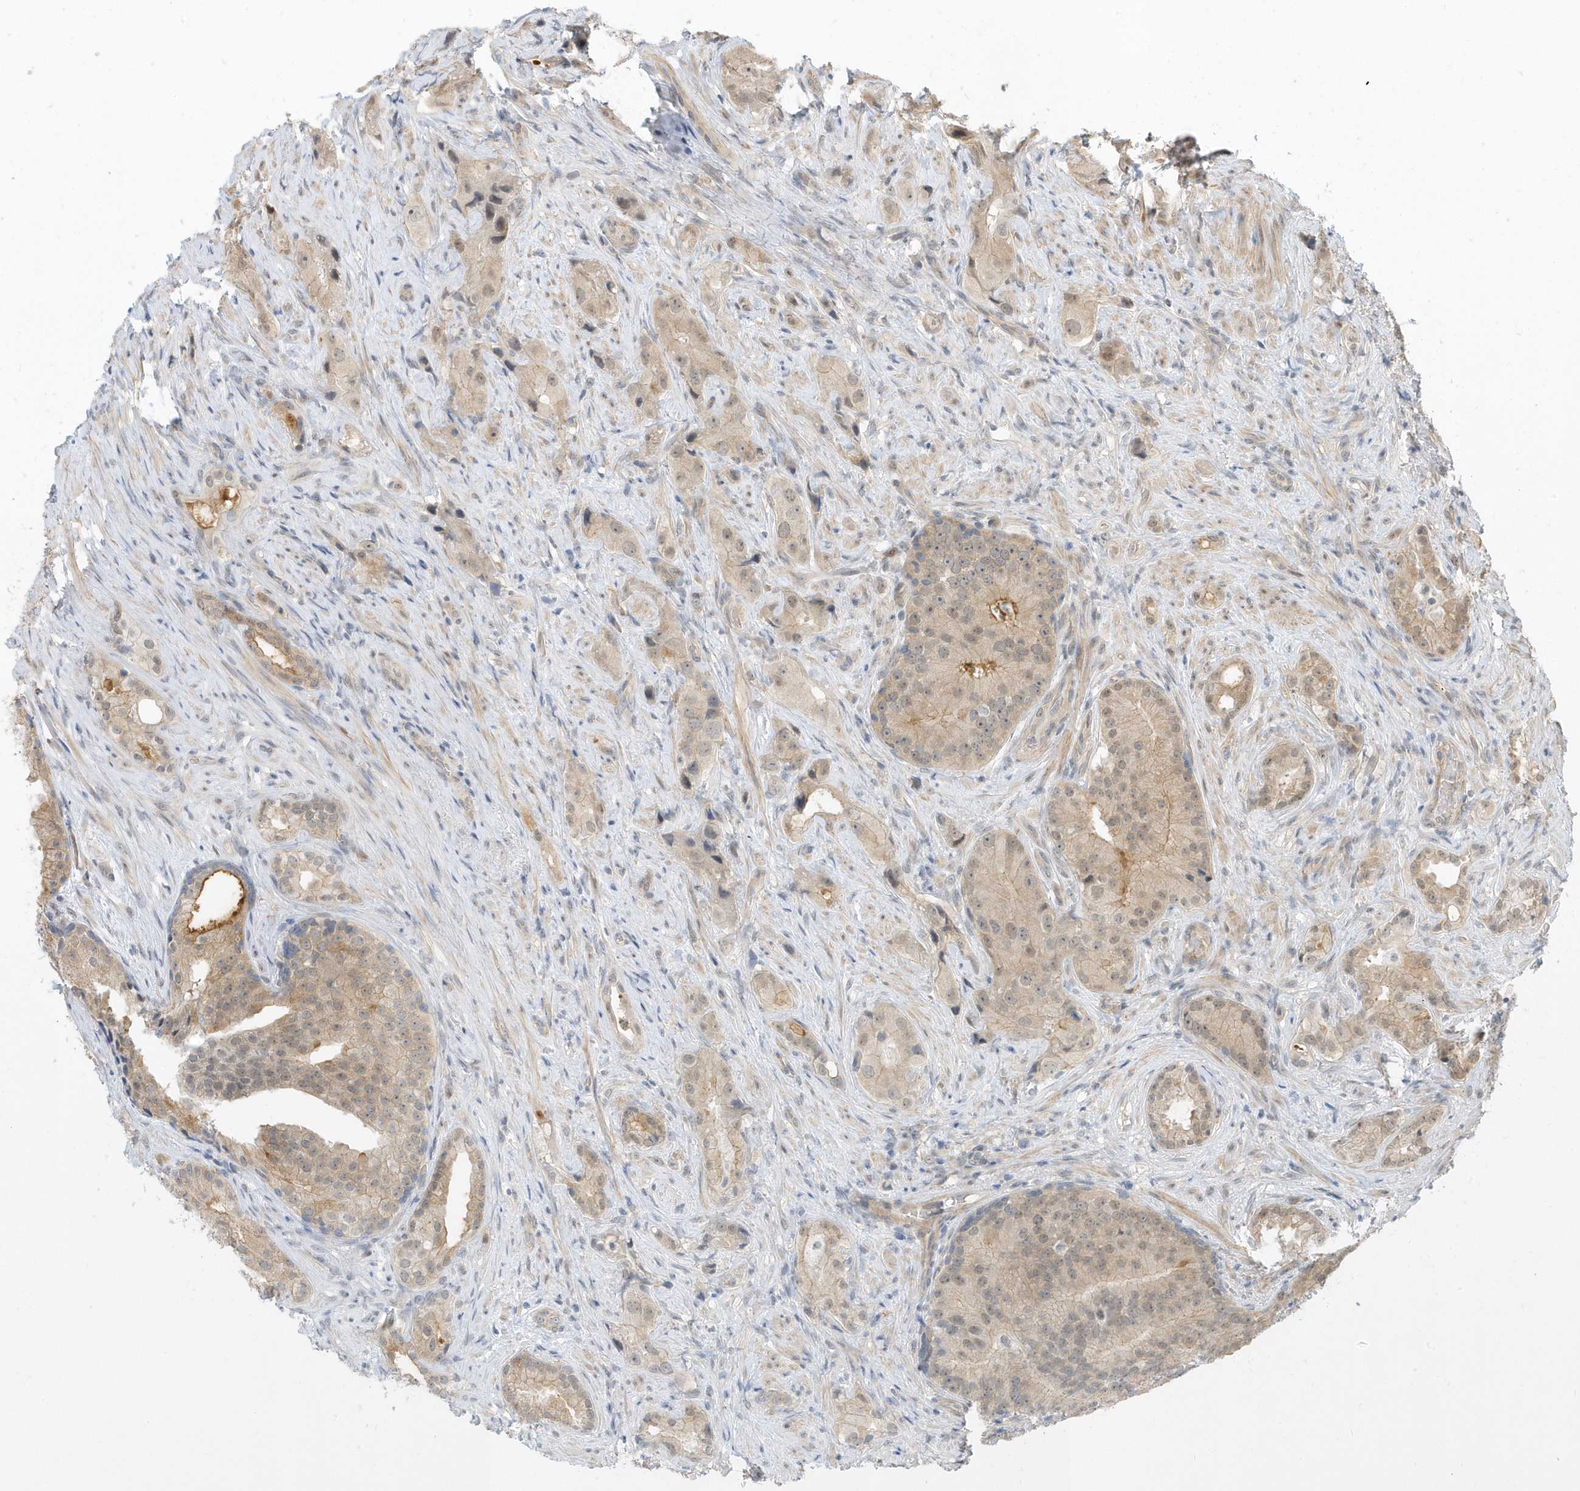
{"staining": {"intensity": "weak", "quantity": ">75%", "location": "cytoplasmic/membranous,nuclear"}, "tissue": "prostate cancer", "cell_type": "Tumor cells", "image_type": "cancer", "snomed": [{"axis": "morphology", "description": "Adenocarcinoma, Low grade"}, {"axis": "topography", "description": "Prostate"}], "caption": "High-magnification brightfield microscopy of prostate cancer stained with DAB (brown) and counterstained with hematoxylin (blue). tumor cells exhibit weak cytoplasmic/membranous and nuclear positivity is seen in approximately>75% of cells.", "gene": "USP53", "patient": {"sex": "male", "age": 71}}